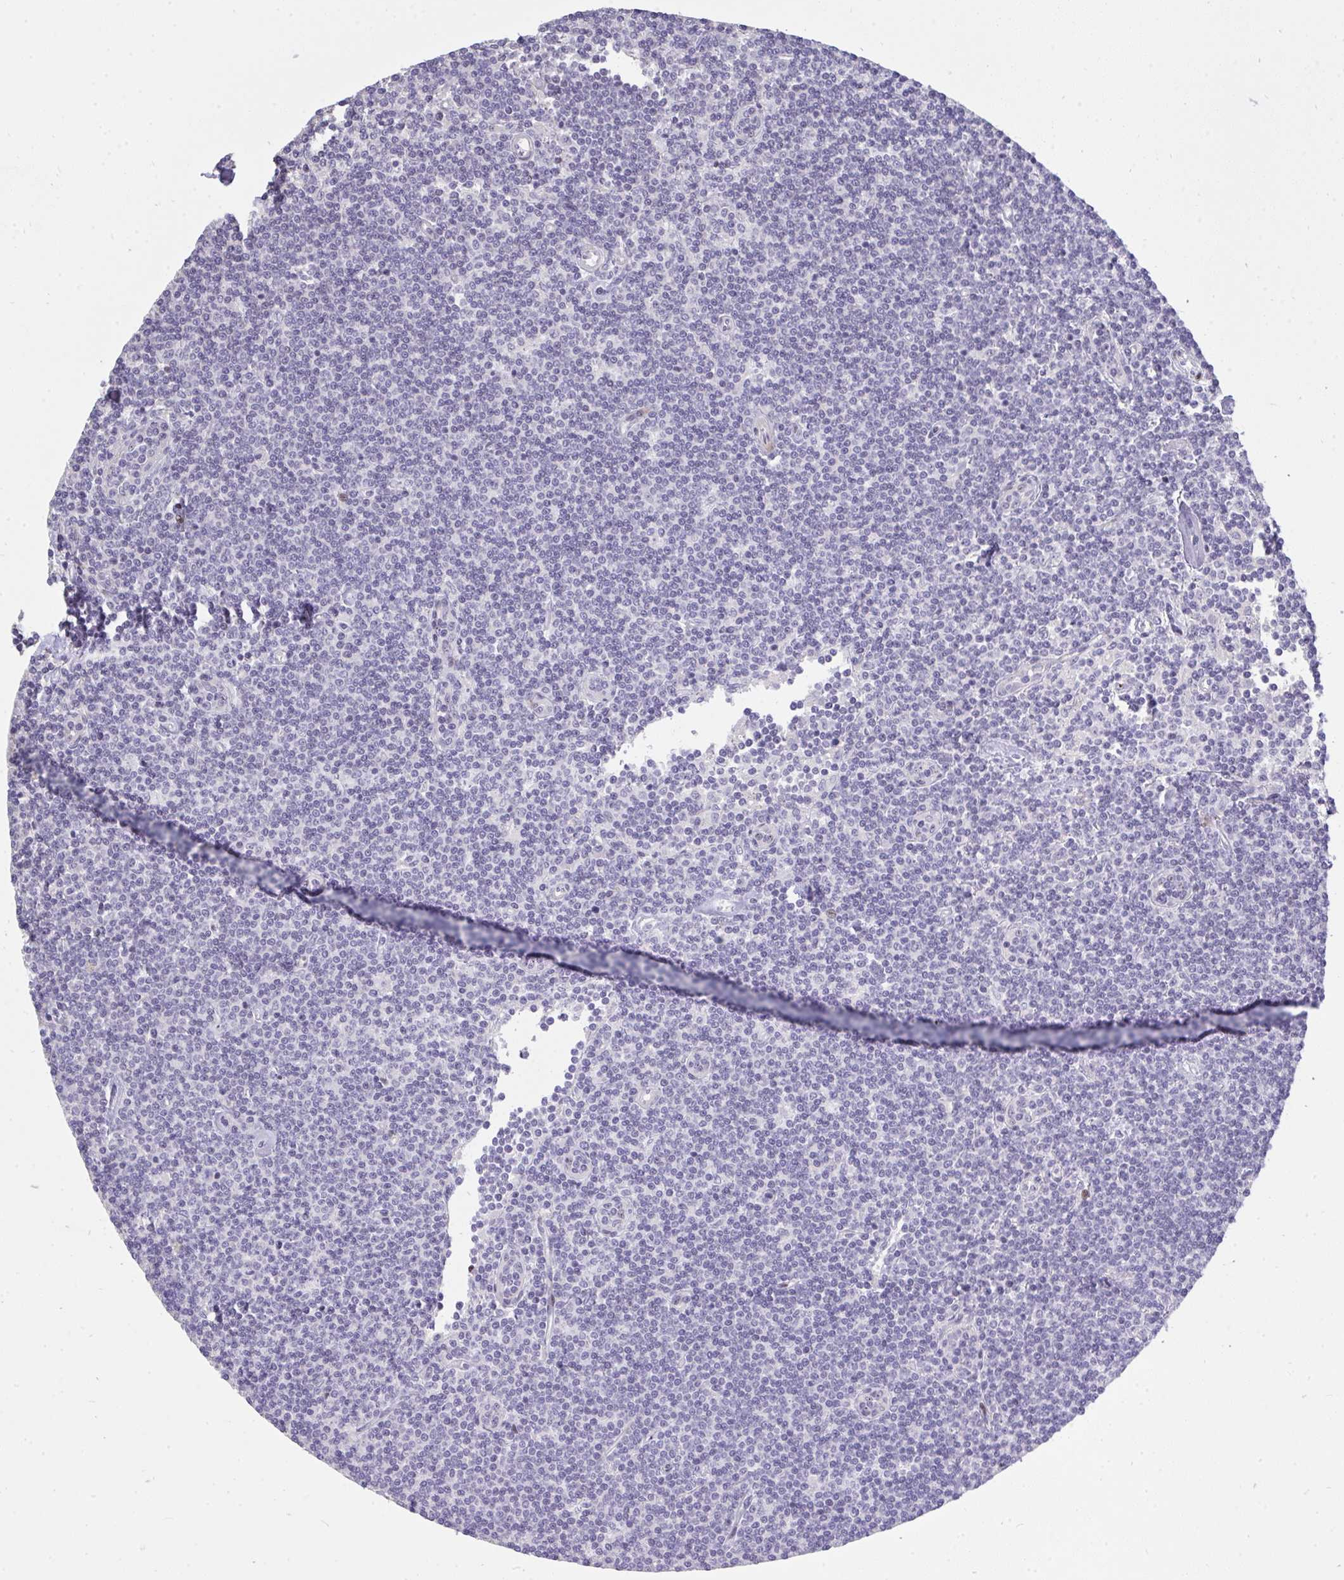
{"staining": {"intensity": "negative", "quantity": "none", "location": "none"}, "tissue": "lymphoma", "cell_type": "Tumor cells", "image_type": "cancer", "snomed": [{"axis": "morphology", "description": "Malignant lymphoma, non-Hodgkin's type, Low grade"}, {"axis": "topography", "description": "Lymph node"}], "caption": "Immunohistochemistry (IHC) of human lymphoma demonstrates no positivity in tumor cells.", "gene": "PLPPR3", "patient": {"sex": "female", "age": 73}}